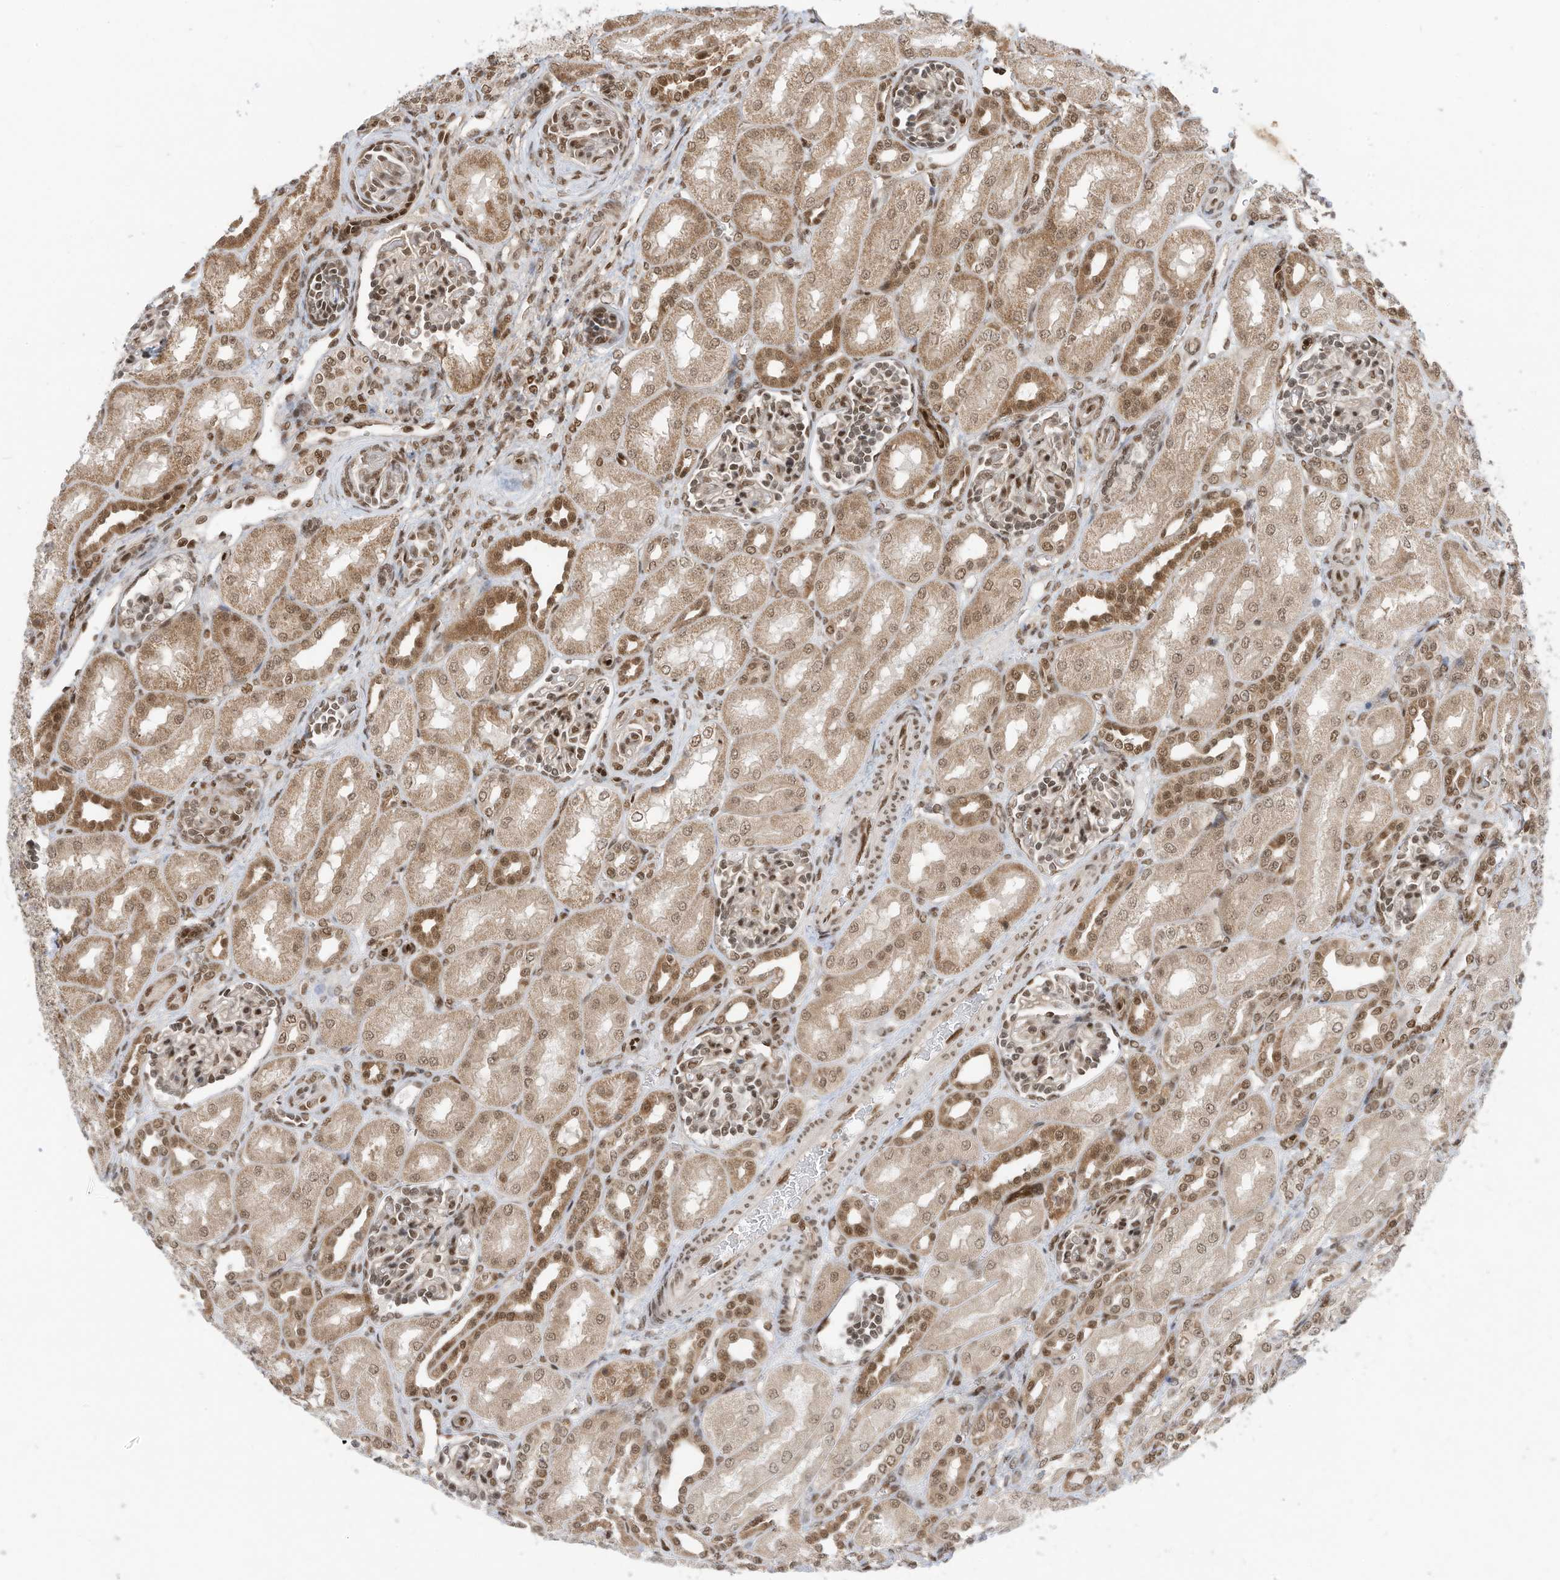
{"staining": {"intensity": "moderate", "quantity": "25%-75%", "location": "nuclear"}, "tissue": "kidney", "cell_type": "Cells in glomeruli", "image_type": "normal", "snomed": [{"axis": "morphology", "description": "Normal tissue, NOS"}, {"axis": "morphology", "description": "Neoplasm, malignant, NOS"}, {"axis": "topography", "description": "Kidney"}], "caption": "Normal kidney shows moderate nuclear positivity in approximately 25%-75% of cells in glomeruli, visualized by immunohistochemistry.", "gene": "AURKAIP1", "patient": {"sex": "female", "age": 1}}